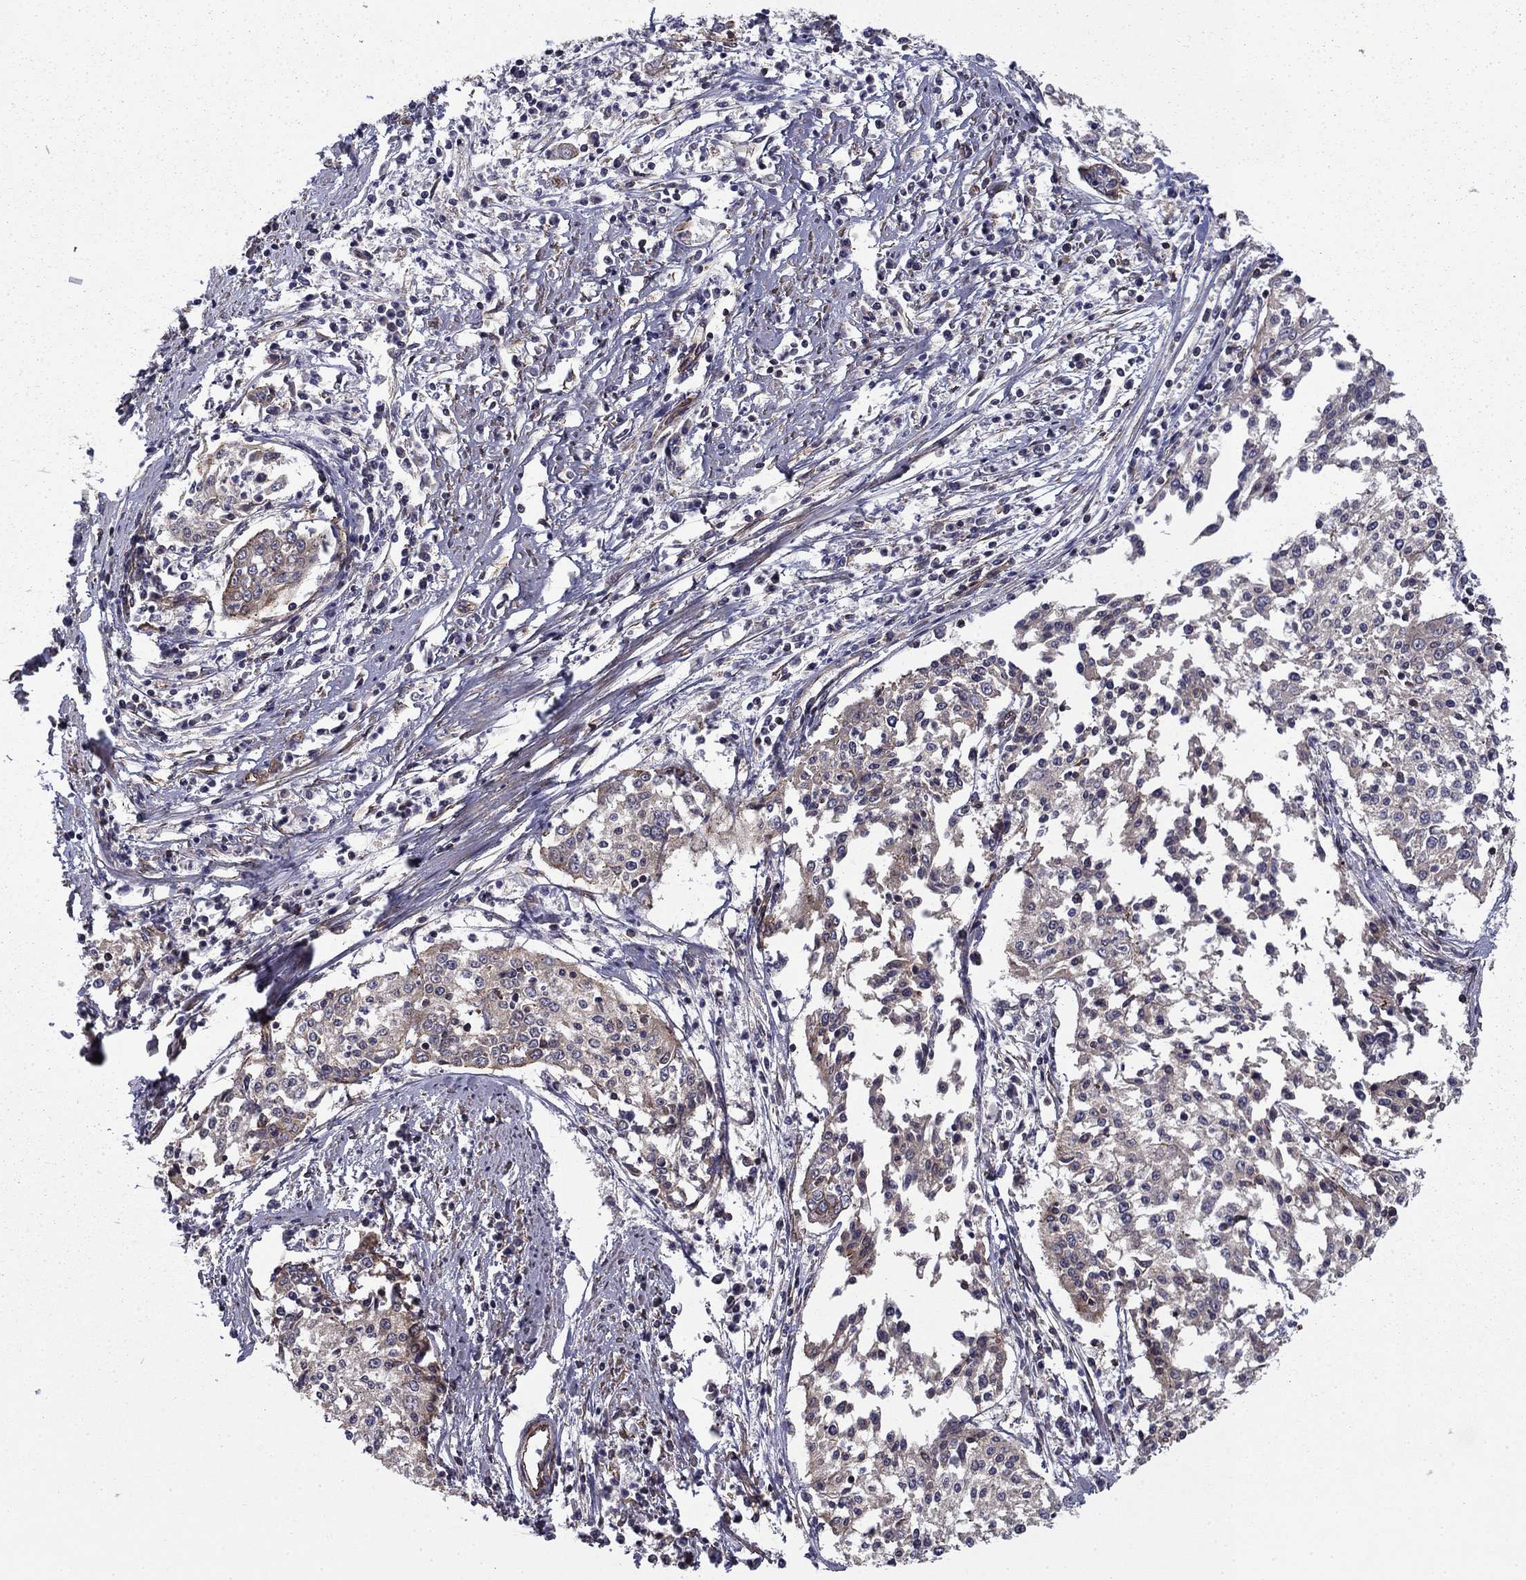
{"staining": {"intensity": "moderate", "quantity": "<25%", "location": "cytoplasmic/membranous"}, "tissue": "cervical cancer", "cell_type": "Tumor cells", "image_type": "cancer", "snomed": [{"axis": "morphology", "description": "Squamous cell carcinoma, NOS"}, {"axis": "topography", "description": "Cervix"}], "caption": "Protein expression analysis of human cervical cancer (squamous cell carcinoma) reveals moderate cytoplasmic/membranous positivity in about <25% of tumor cells. The protein of interest is stained brown, and the nuclei are stained in blue (DAB IHC with brightfield microscopy, high magnification).", "gene": "SHMT1", "patient": {"sex": "female", "age": 41}}